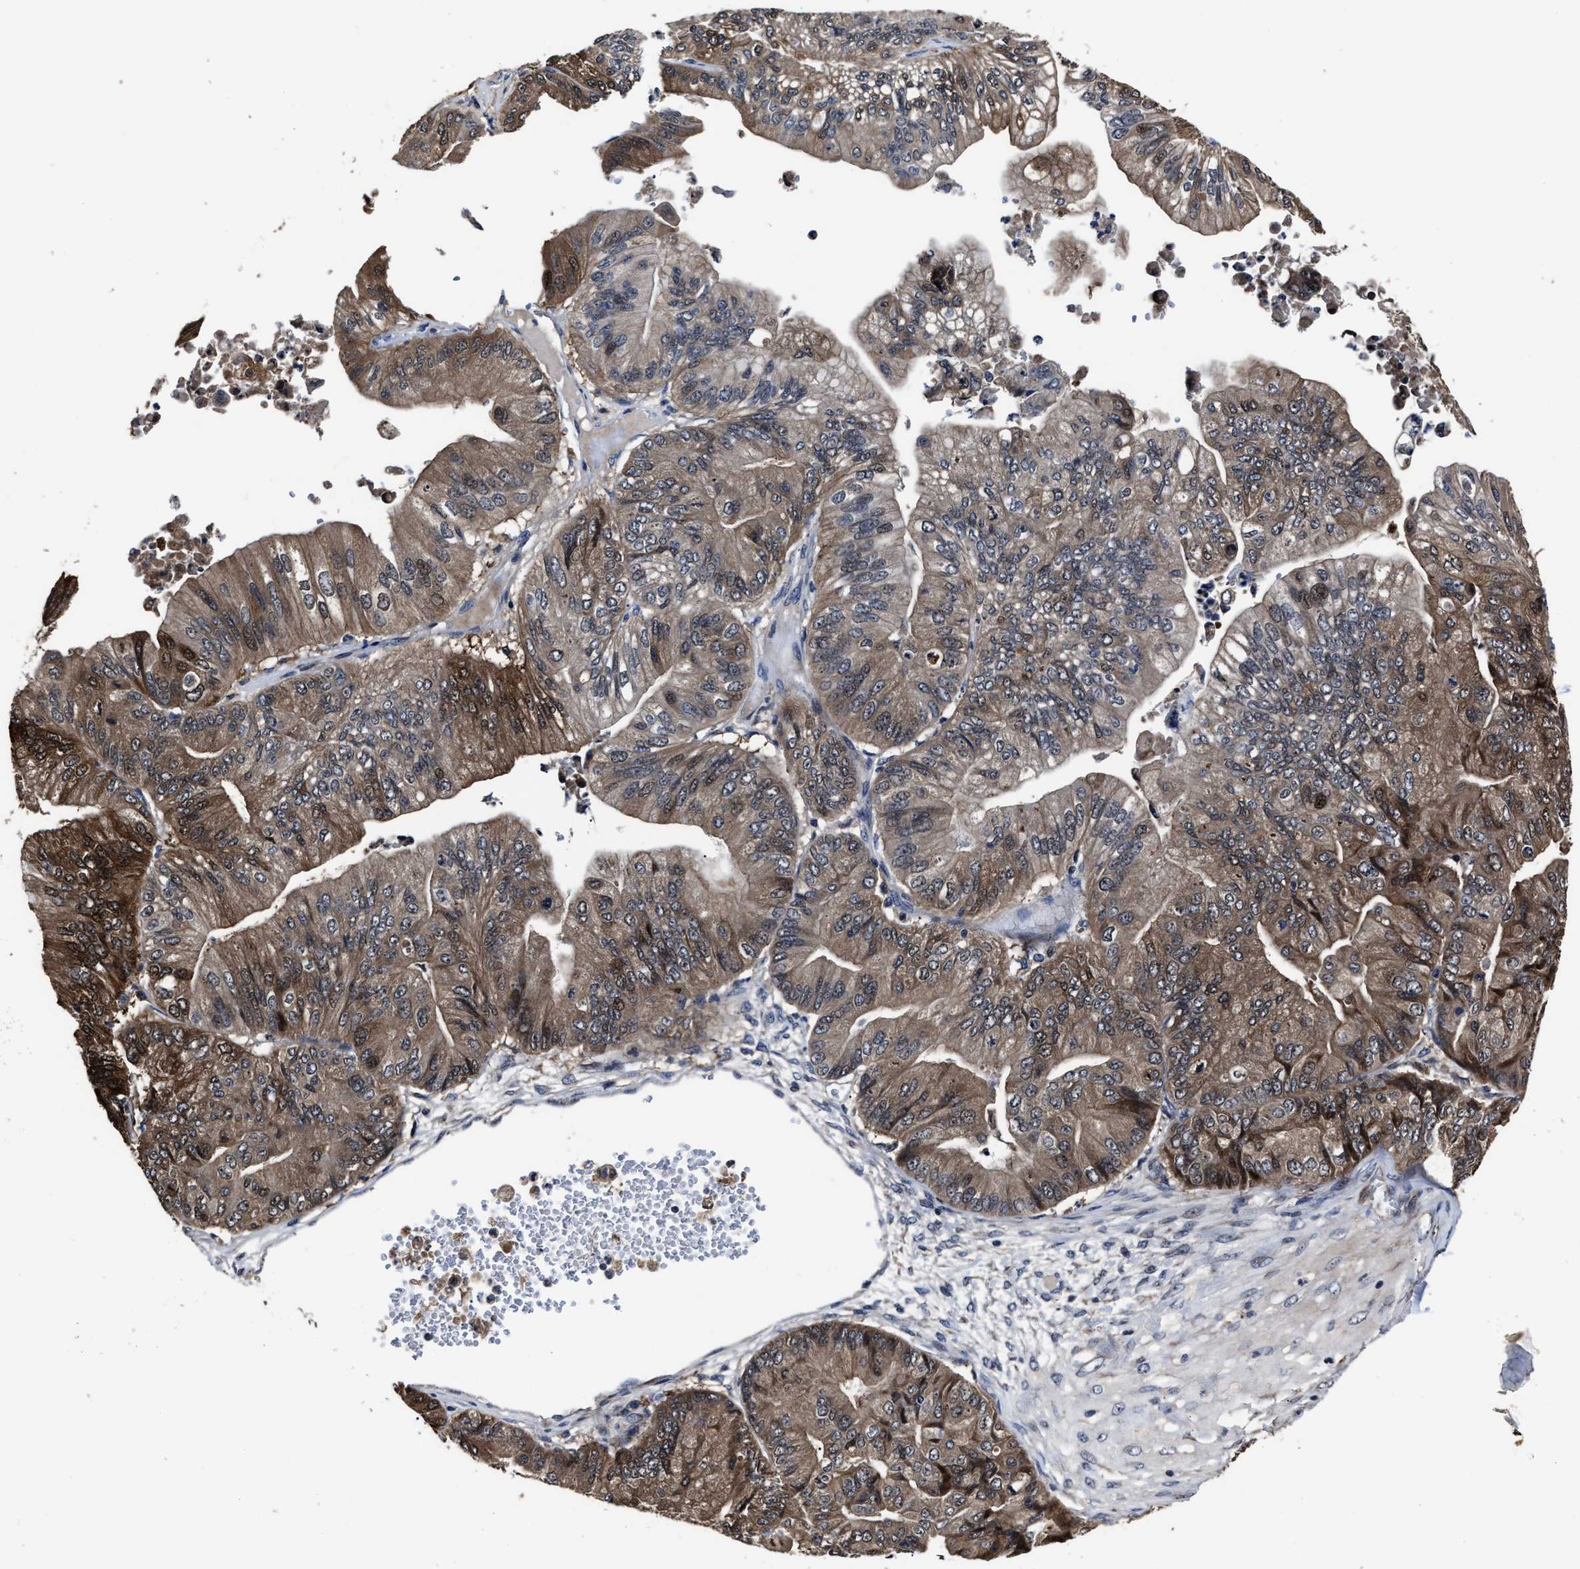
{"staining": {"intensity": "moderate", "quantity": ">75%", "location": "cytoplasmic/membranous"}, "tissue": "ovarian cancer", "cell_type": "Tumor cells", "image_type": "cancer", "snomed": [{"axis": "morphology", "description": "Cystadenocarcinoma, mucinous, NOS"}, {"axis": "topography", "description": "Ovary"}], "caption": "This is a photomicrograph of immunohistochemistry staining of ovarian cancer (mucinous cystadenocarcinoma), which shows moderate staining in the cytoplasmic/membranous of tumor cells.", "gene": "RSBN1L", "patient": {"sex": "female", "age": 61}}